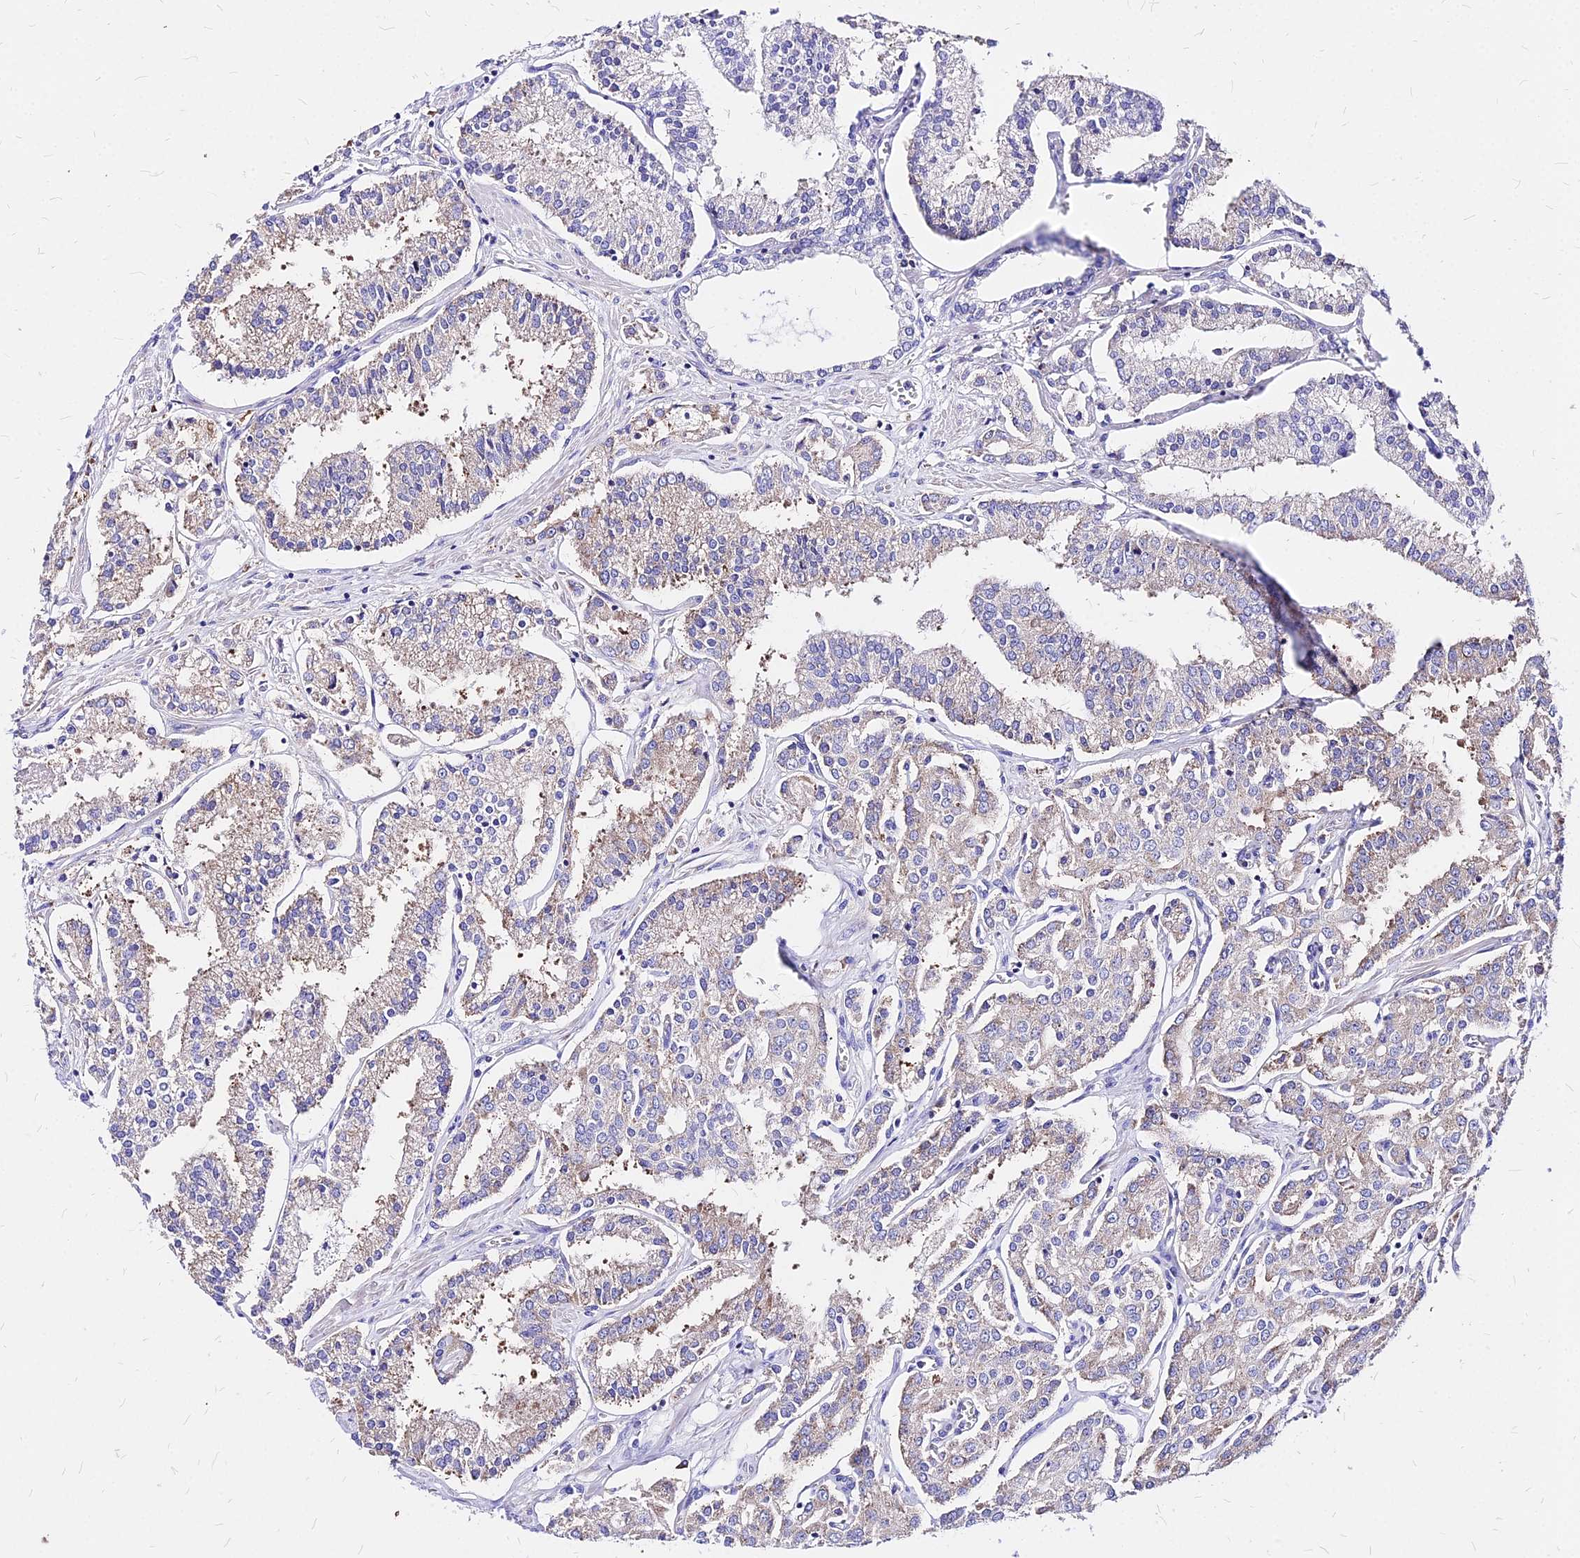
{"staining": {"intensity": "weak", "quantity": "25%-75%", "location": "cytoplasmic/membranous"}, "tissue": "prostate cancer", "cell_type": "Tumor cells", "image_type": "cancer", "snomed": [{"axis": "morphology", "description": "Adenocarcinoma, High grade"}, {"axis": "topography", "description": "Prostate"}], "caption": "Approximately 25%-75% of tumor cells in human prostate adenocarcinoma (high-grade) exhibit weak cytoplasmic/membranous protein positivity as visualized by brown immunohistochemical staining.", "gene": "RPL19", "patient": {"sex": "male", "age": 71}}